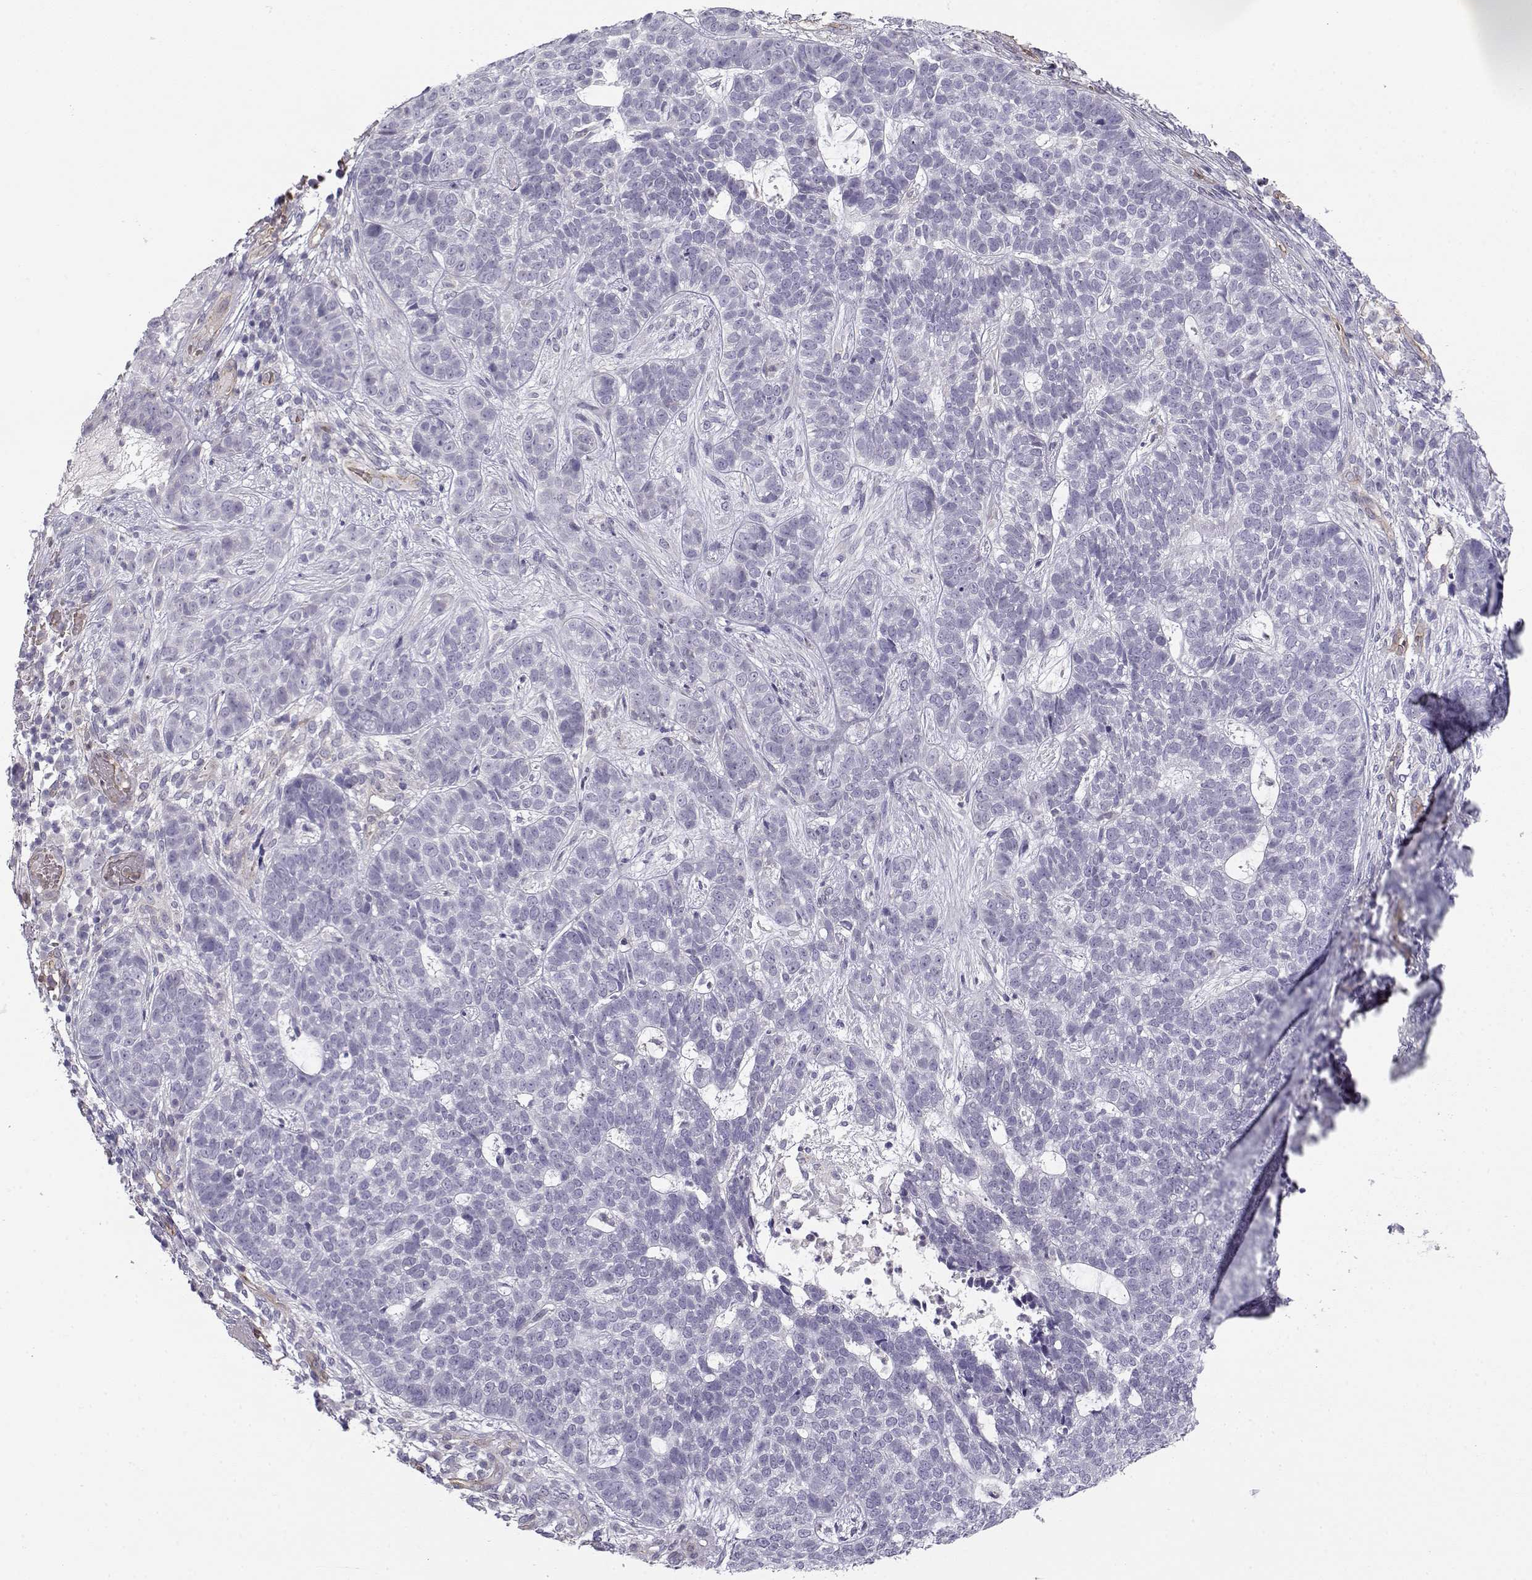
{"staining": {"intensity": "negative", "quantity": "none", "location": "none"}, "tissue": "skin cancer", "cell_type": "Tumor cells", "image_type": "cancer", "snomed": [{"axis": "morphology", "description": "Basal cell carcinoma"}, {"axis": "topography", "description": "Skin"}], "caption": "This is an immunohistochemistry image of human skin cancer. There is no positivity in tumor cells.", "gene": "MYO1A", "patient": {"sex": "female", "age": 69}}